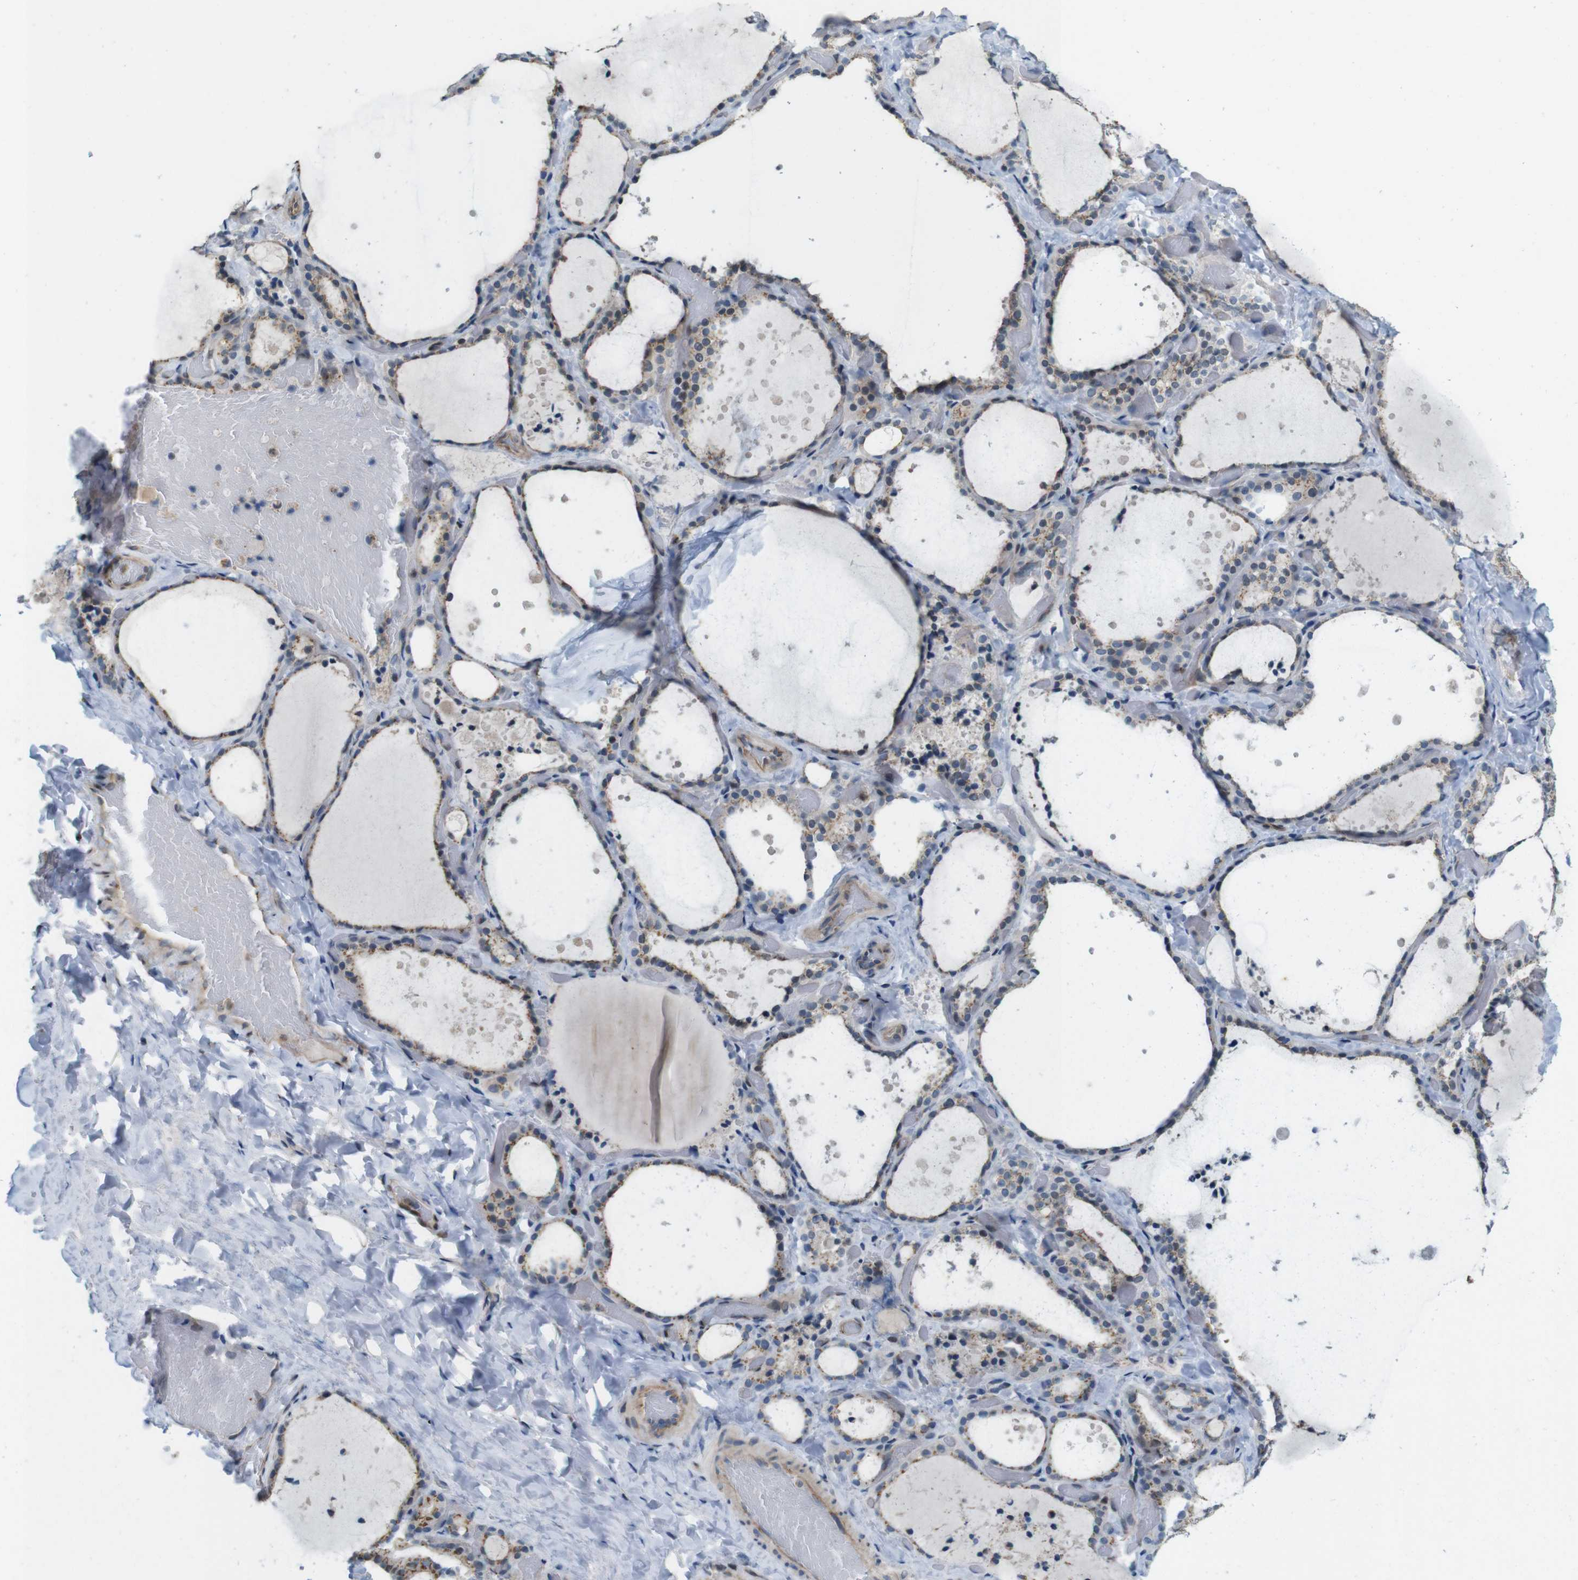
{"staining": {"intensity": "weak", "quantity": ">75%", "location": "cytoplasmic/membranous"}, "tissue": "thyroid gland", "cell_type": "Glandular cells", "image_type": "normal", "snomed": [{"axis": "morphology", "description": "Normal tissue, NOS"}, {"axis": "topography", "description": "Thyroid gland"}], "caption": "Thyroid gland stained with IHC shows weak cytoplasmic/membranous staining in about >75% of glandular cells. (Brightfield microscopy of DAB IHC at high magnification).", "gene": "SKI", "patient": {"sex": "female", "age": 44}}